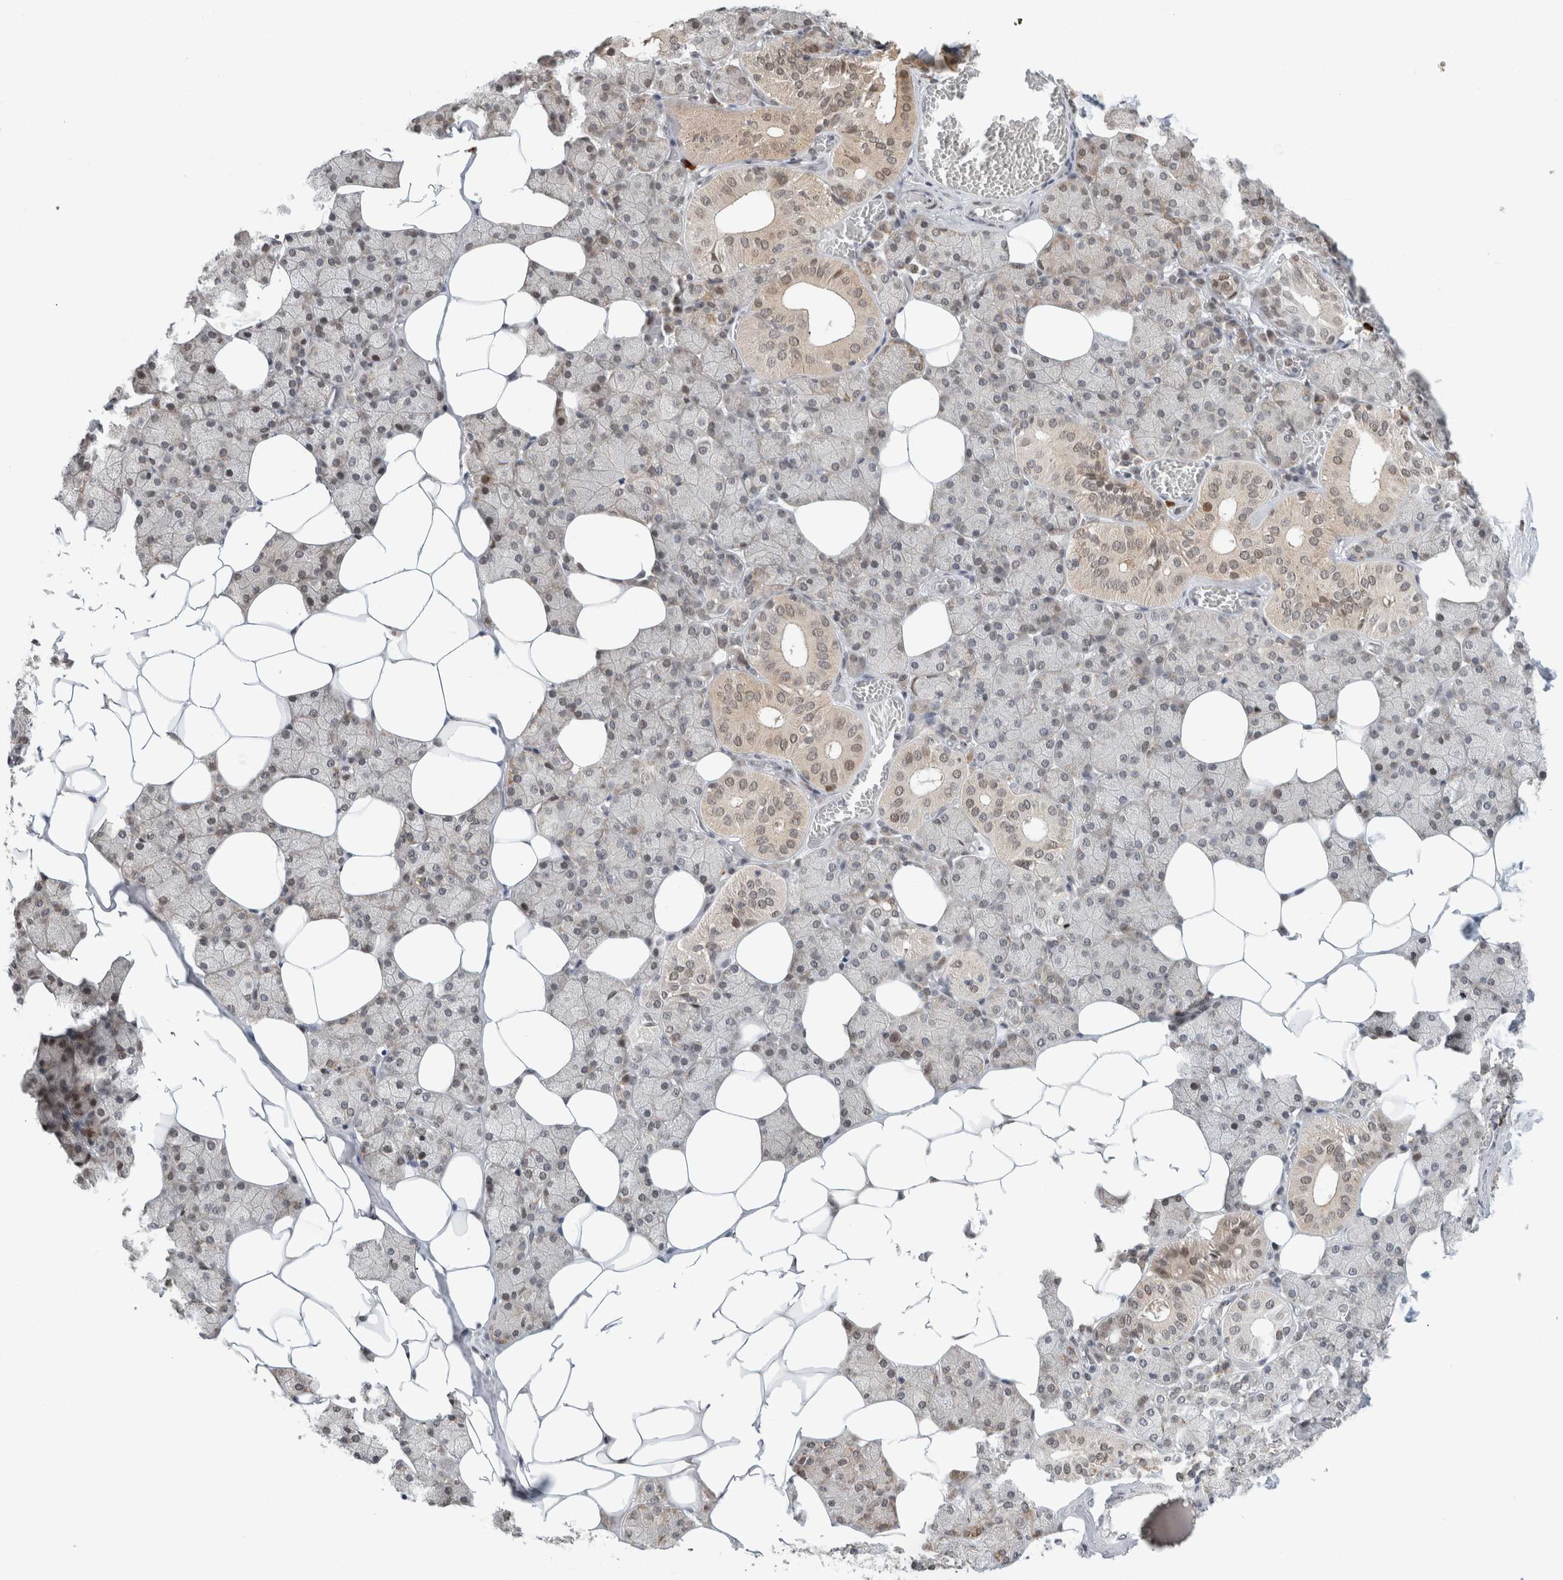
{"staining": {"intensity": "weak", "quantity": "25%-75%", "location": "cytoplasmic/membranous,nuclear"}, "tissue": "salivary gland", "cell_type": "Glandular cells", "image_type": "normal", "snomed": [{"axis": "morphology", "description": "Normal tissue, NOS"}, {"axis": "topography", "description": "Salivary gland"}], "caption": "Immunohistochemistry of benign human salivary gland reveals low levels of weak cytoplasmic/membranous,nuclear expression in approximately 25%-75% of glandular cells. Nuclei are stained in blue.", "gene": "HNRNPR", "patient": {"sex": "female", "age": 33}}